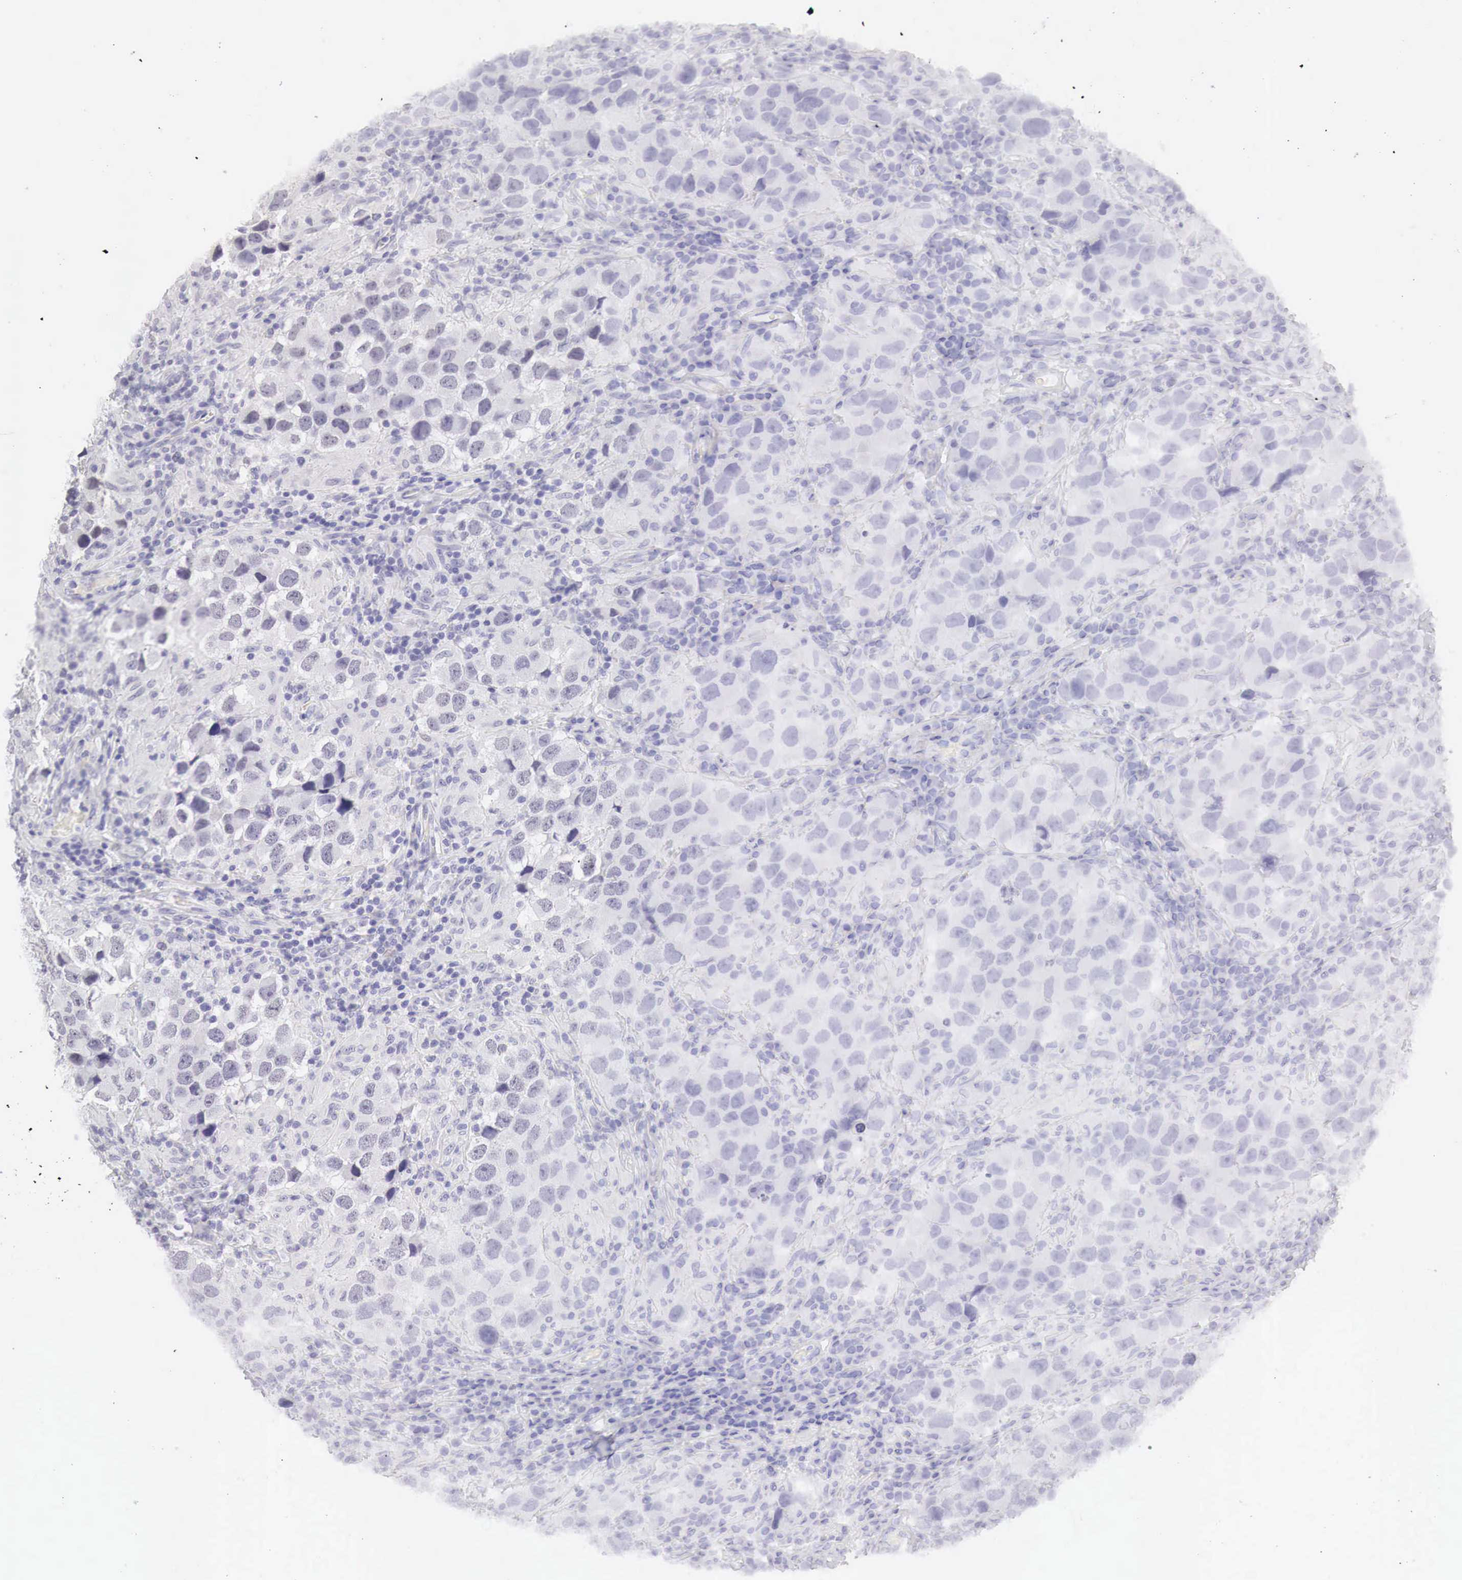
{"staining": {"intensity": "negative", "quantity": "none", "location": "none"}, "tissue": "testis cancer", "cell_type": "Tumor cells", "image_type": "cancer", "snomed": [{"axis": "morphology", "description": "Carcinoma, Embryonal, NOS"}, {"axis": "topography", "description": "Testis"}], "caption": "Testis cancer stained for a protein using immunohistochemistry (IHC) displays no expression tumor cells.", "gene": "OTC", "patient": {"sex": "male", "age": 21}}